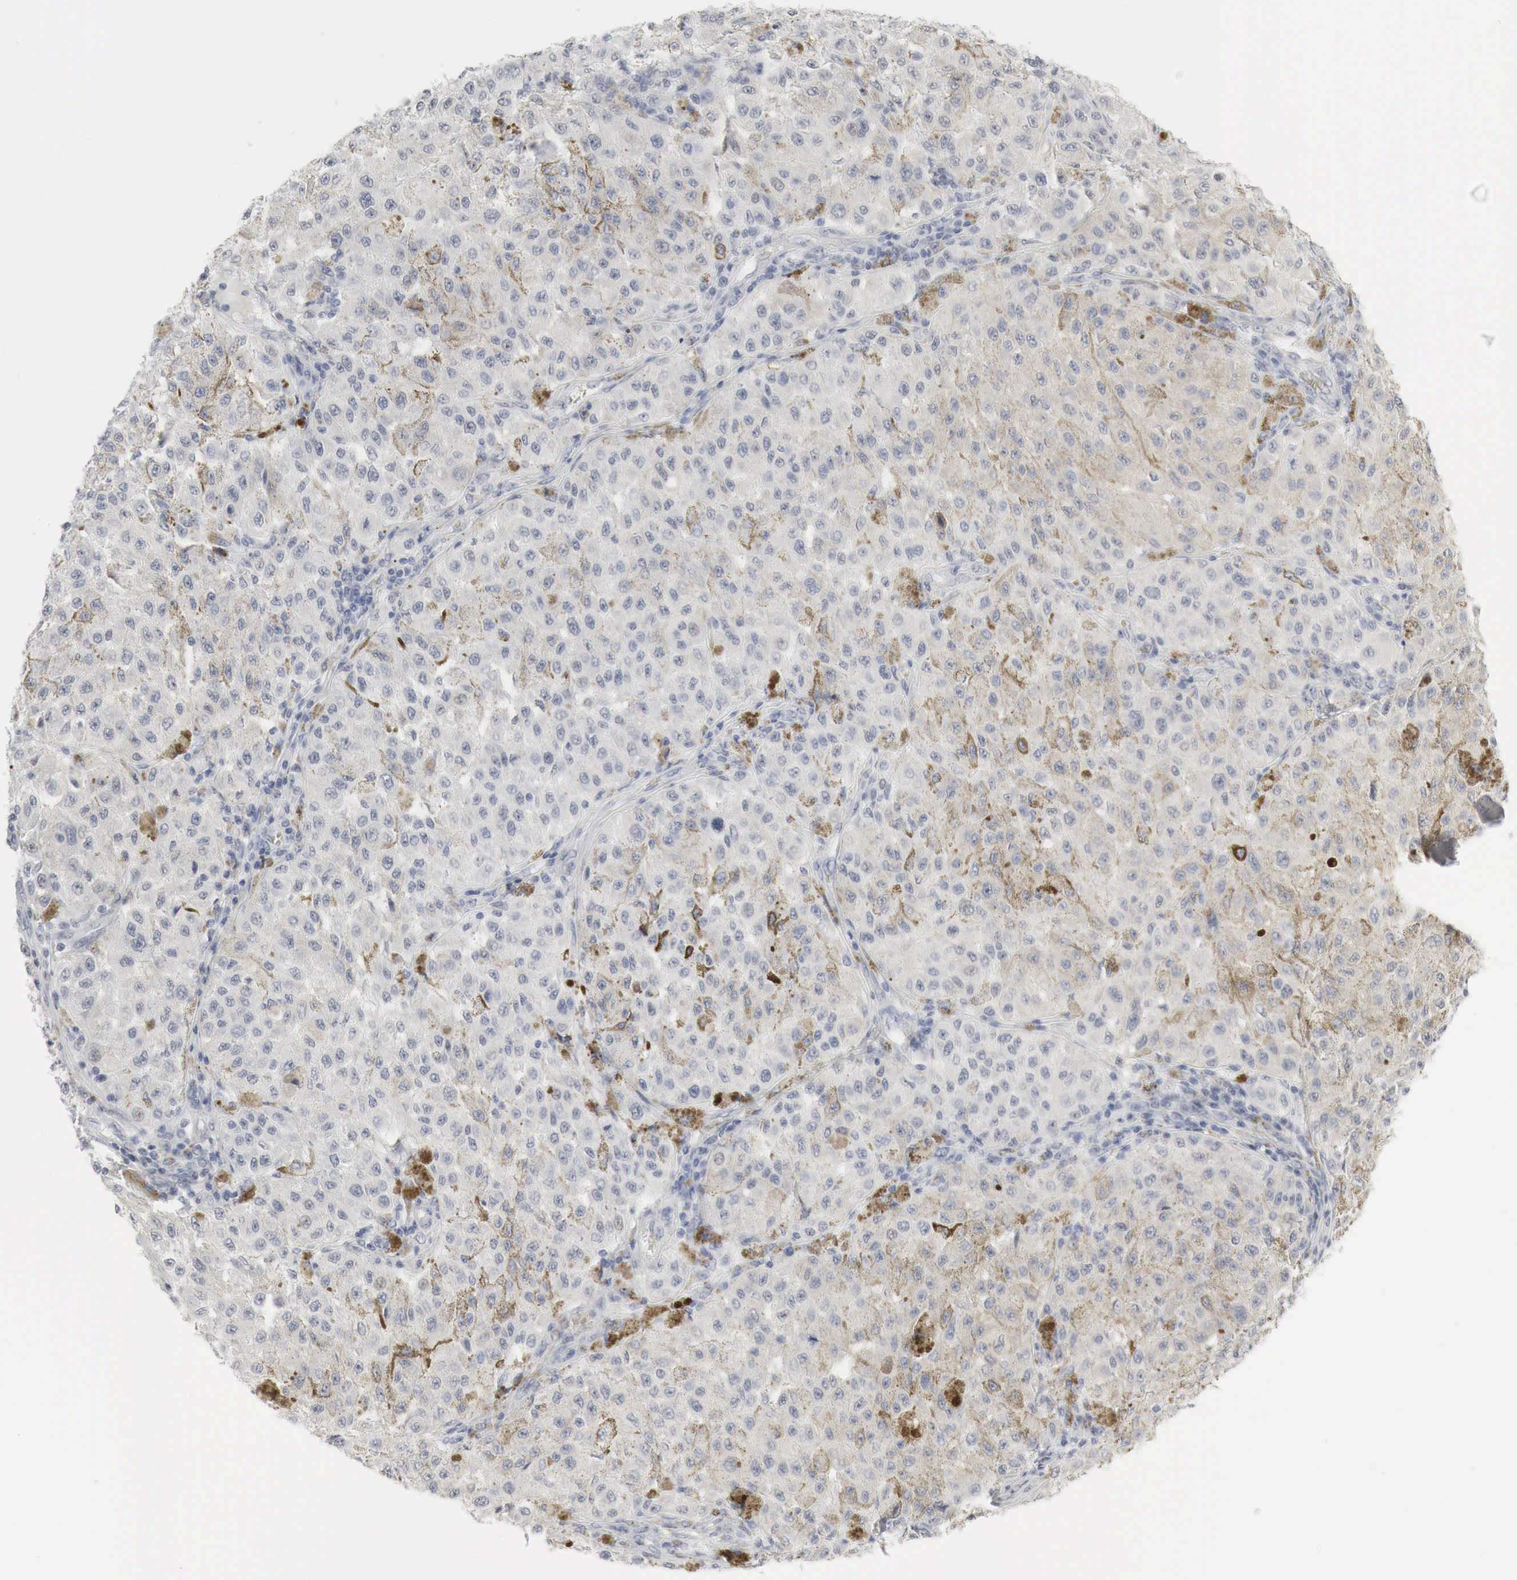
{"staining": {"intensity": "negative", "quantity": "none", "location": "none"}, "tissue": "melanoma", "cell_type": "Tumor cells", "image_type": "cancer", "snomed": [{"axis": "morphology", "description": "Malignant melanoma, NOS"}, {"axis": "topography", "description": "Skin"}], "caption": "High power microscopy image of an immunohistochemistry image of malignant melanoma, revealing no significant expression in tumor cells. Brightfield microscopy of immunohistochemistry (IHC) stained with DAB (3,3'-diaminobenzidine) (brown) and hematoxylin (blue), captured at high magnification.", "gene": "TP63", "patient": {"sex": "female", "age": 64}}